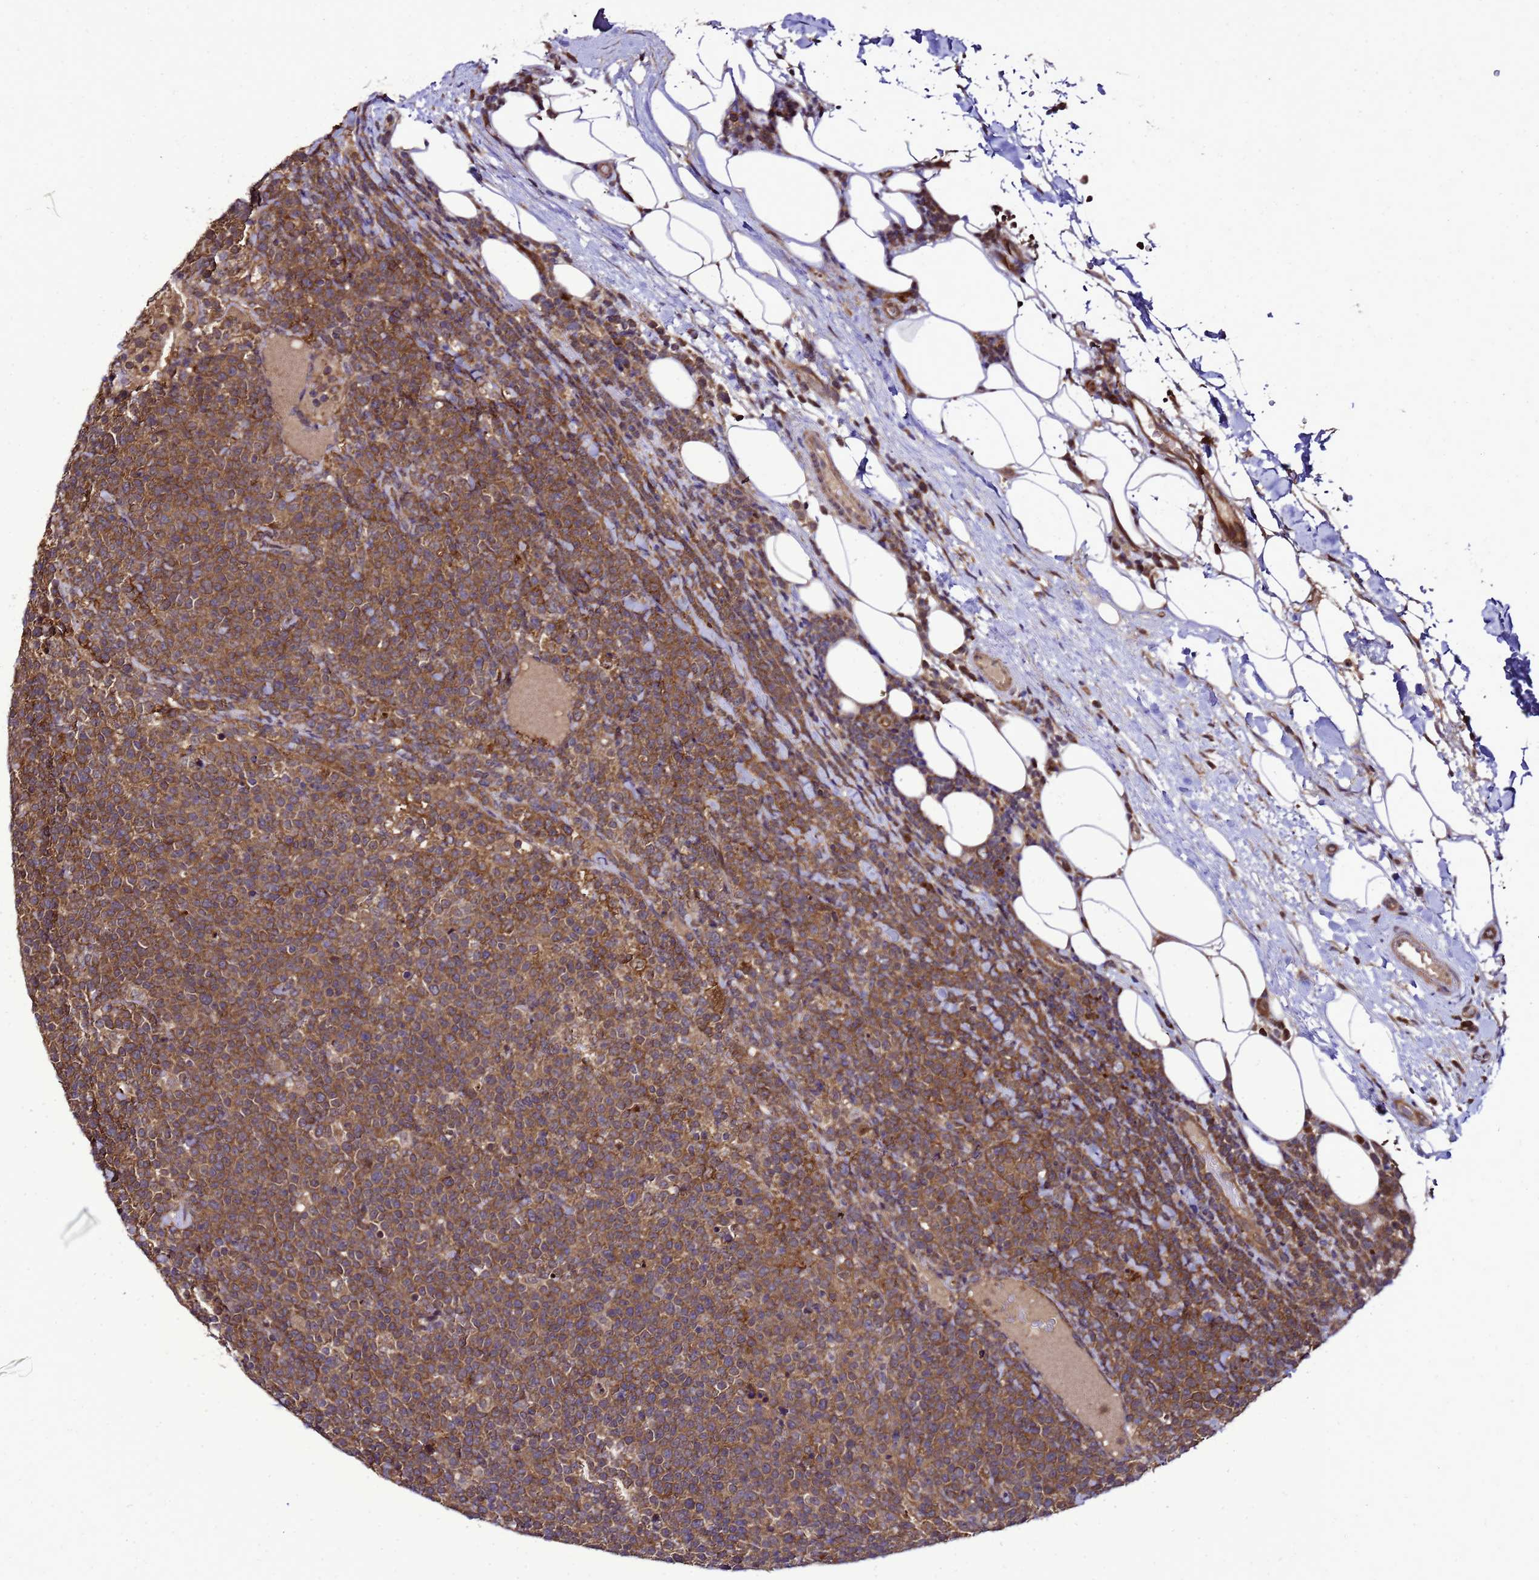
{"staining": {"intensity": "moderate", "quantity": ">75%", "location": "cytoplasmic/membranous"}, "tissue": "lymphoma", "cell_type": "Tumor cells", "image_type": "cancer", "snomed": [{"axis": "morphology", "description": "Malignant lymphoma, non-Hodgkin's type, High grade"}, {"axis": "topography", "description": "Lymph node"}], "caption": "The micrograph reveals immunohistochemical staining of lymphoma. There is moderate cytoplasmic/membranous positivity is appreciated in about >75% of tumor cells.", "gene": "TRABD", "patient": {"sex": "male", "age": 61}}